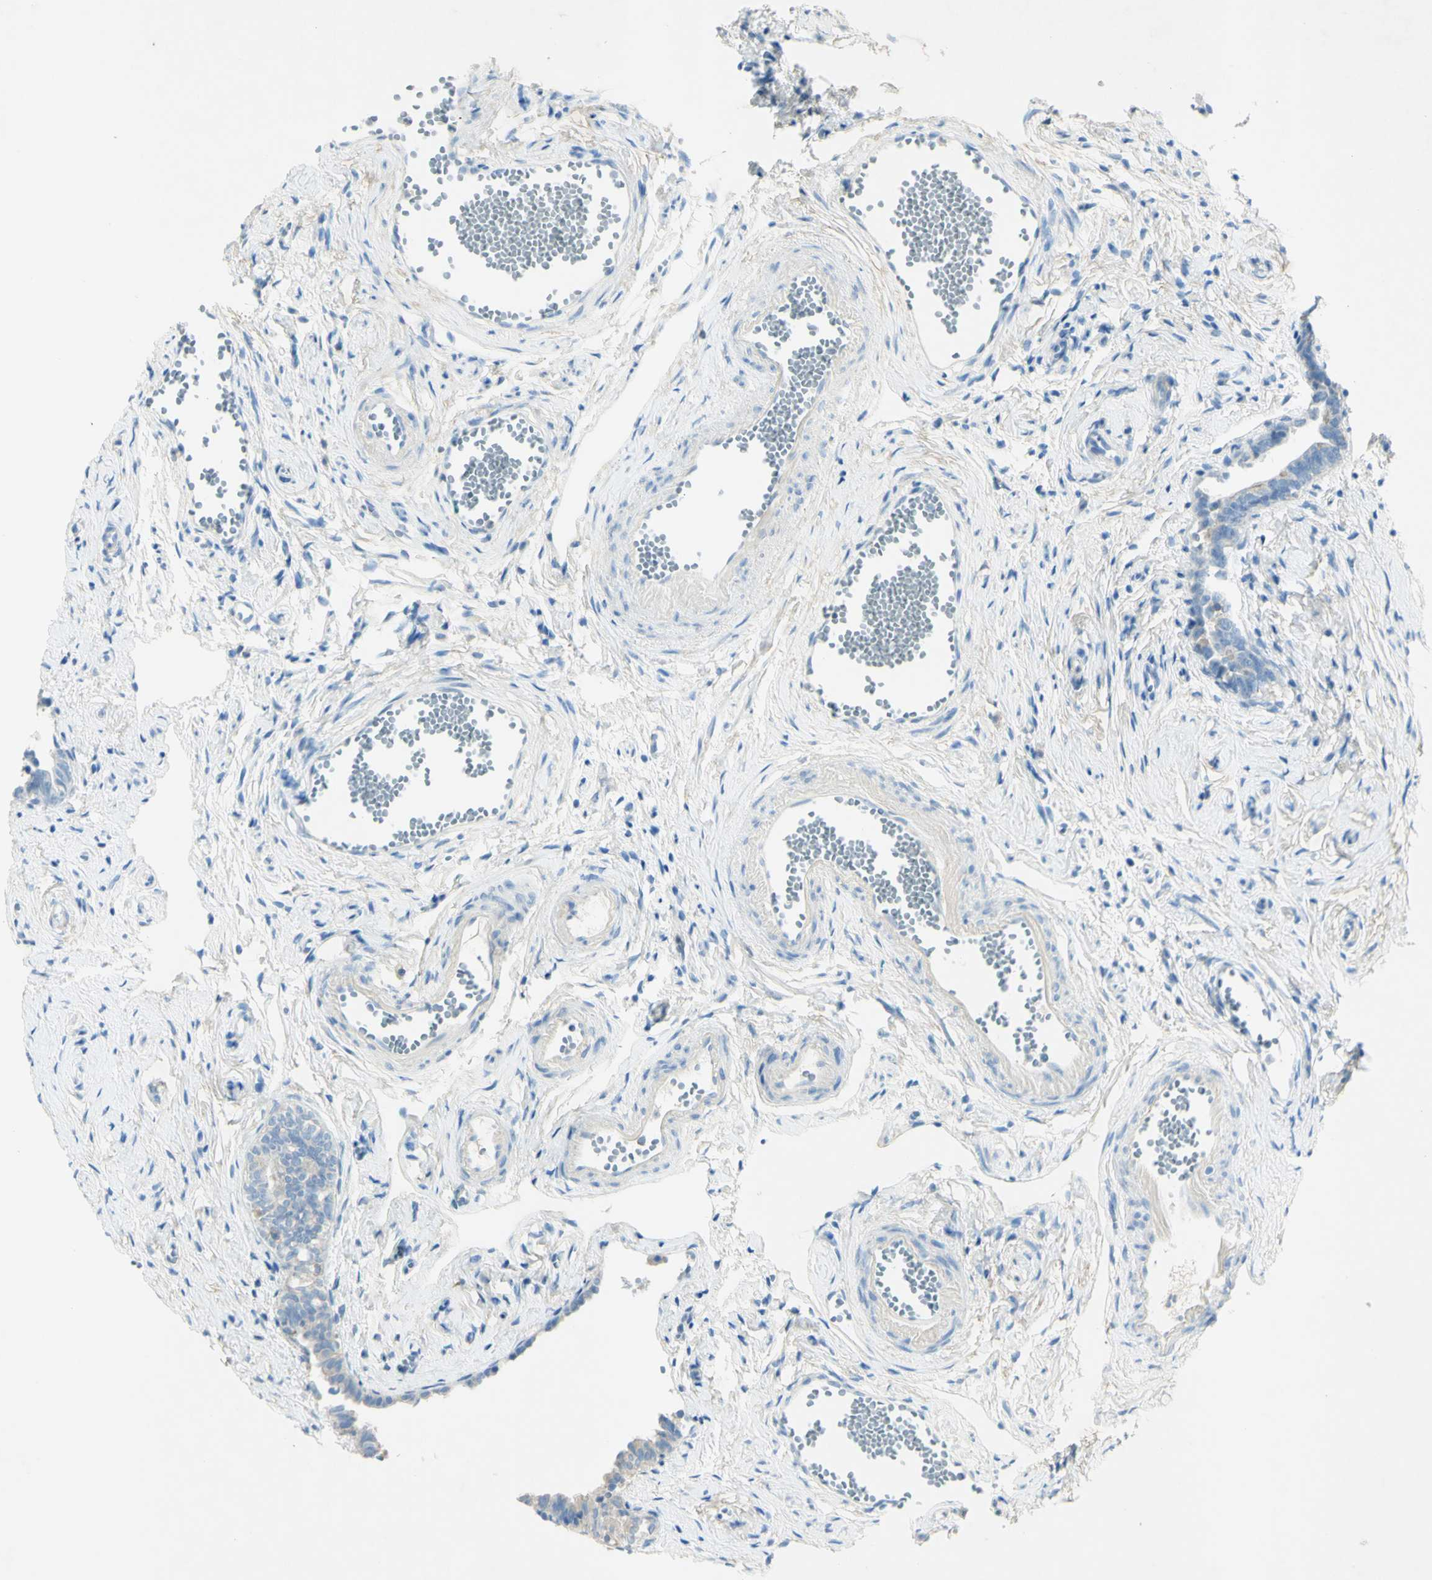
{"staining": {"intensity": "weak", "quantity": ">75%", "location": "cytoplasmic/membranous"}, "tissue": "fallopian tube", "cell_type": "Glandular cells", "image_type": "normal", "snomed": [{"axis": "morphology", "description": "Normal tissue, NOS"}, {"axis": "topography", "description": "Fallopian tube"}], "caption": "This micrograph exhibits immunohistochemistry (IHC) staining of benign fallopian tube, with low weak cytoplasmic/membranous expression in about >75% of glandular cells.", "gene": "GDF15", "patient": {"sex": "female", "age": 71}}